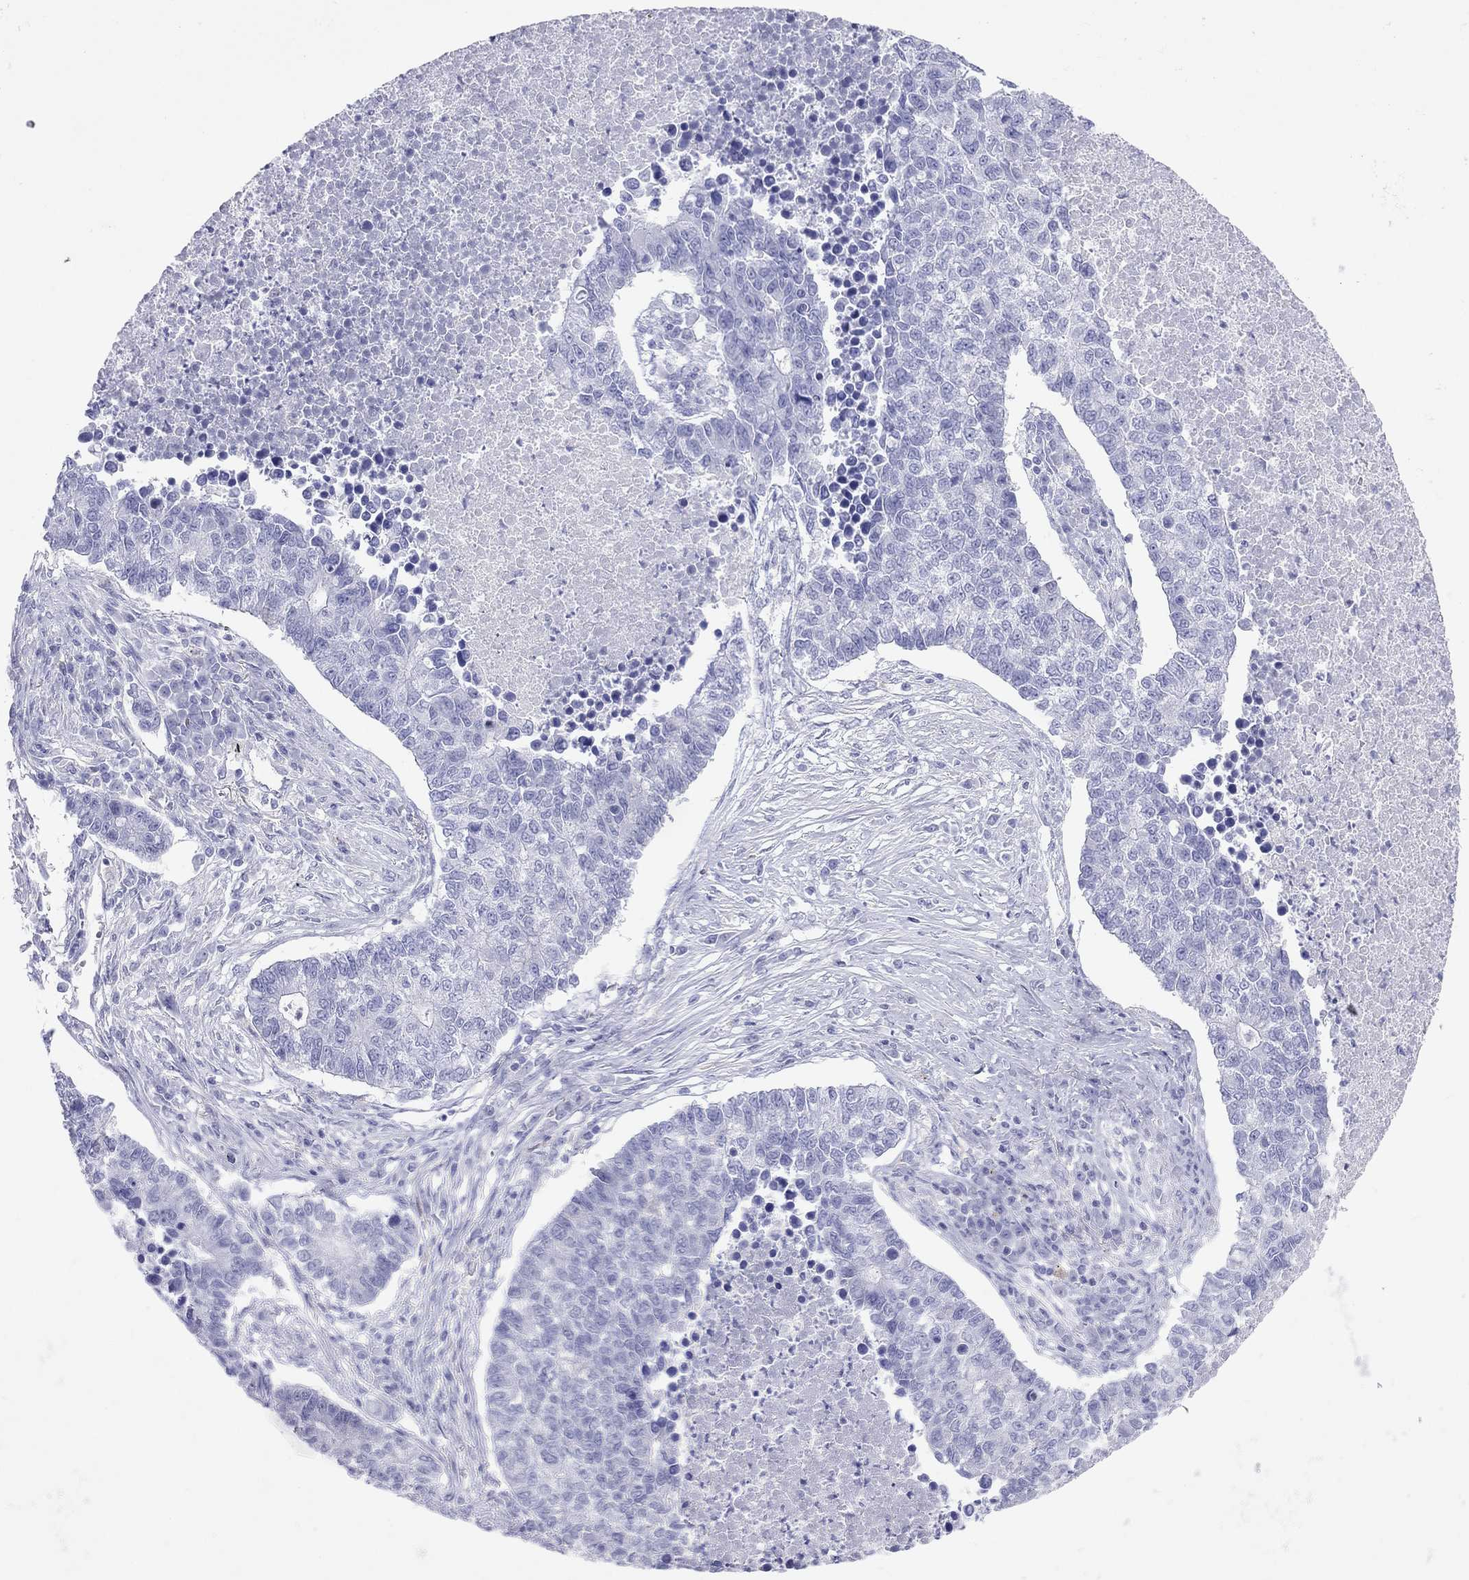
{"staining": {"intensity": "negative", "quantity": "none", "location": "none"}, "tissue": "lung cancer", "cell_type": "Tumor cells", "image_type": "cancer", "snomed": [{"axis": "morphology", "description": "Adenocarcinoma, NOS"}, {"axis": "topography", "description": "Lung"}], "caption": "Immunohistochemical staining of lung cancer (adenocarcinoma) displays no significant expression in tumor cells. (DAB (3,3'-diaminobenzidine) IHC, high magnification).", "gene": "HLA-DQB2", "patient": {"sex": "male", "age": 57}}